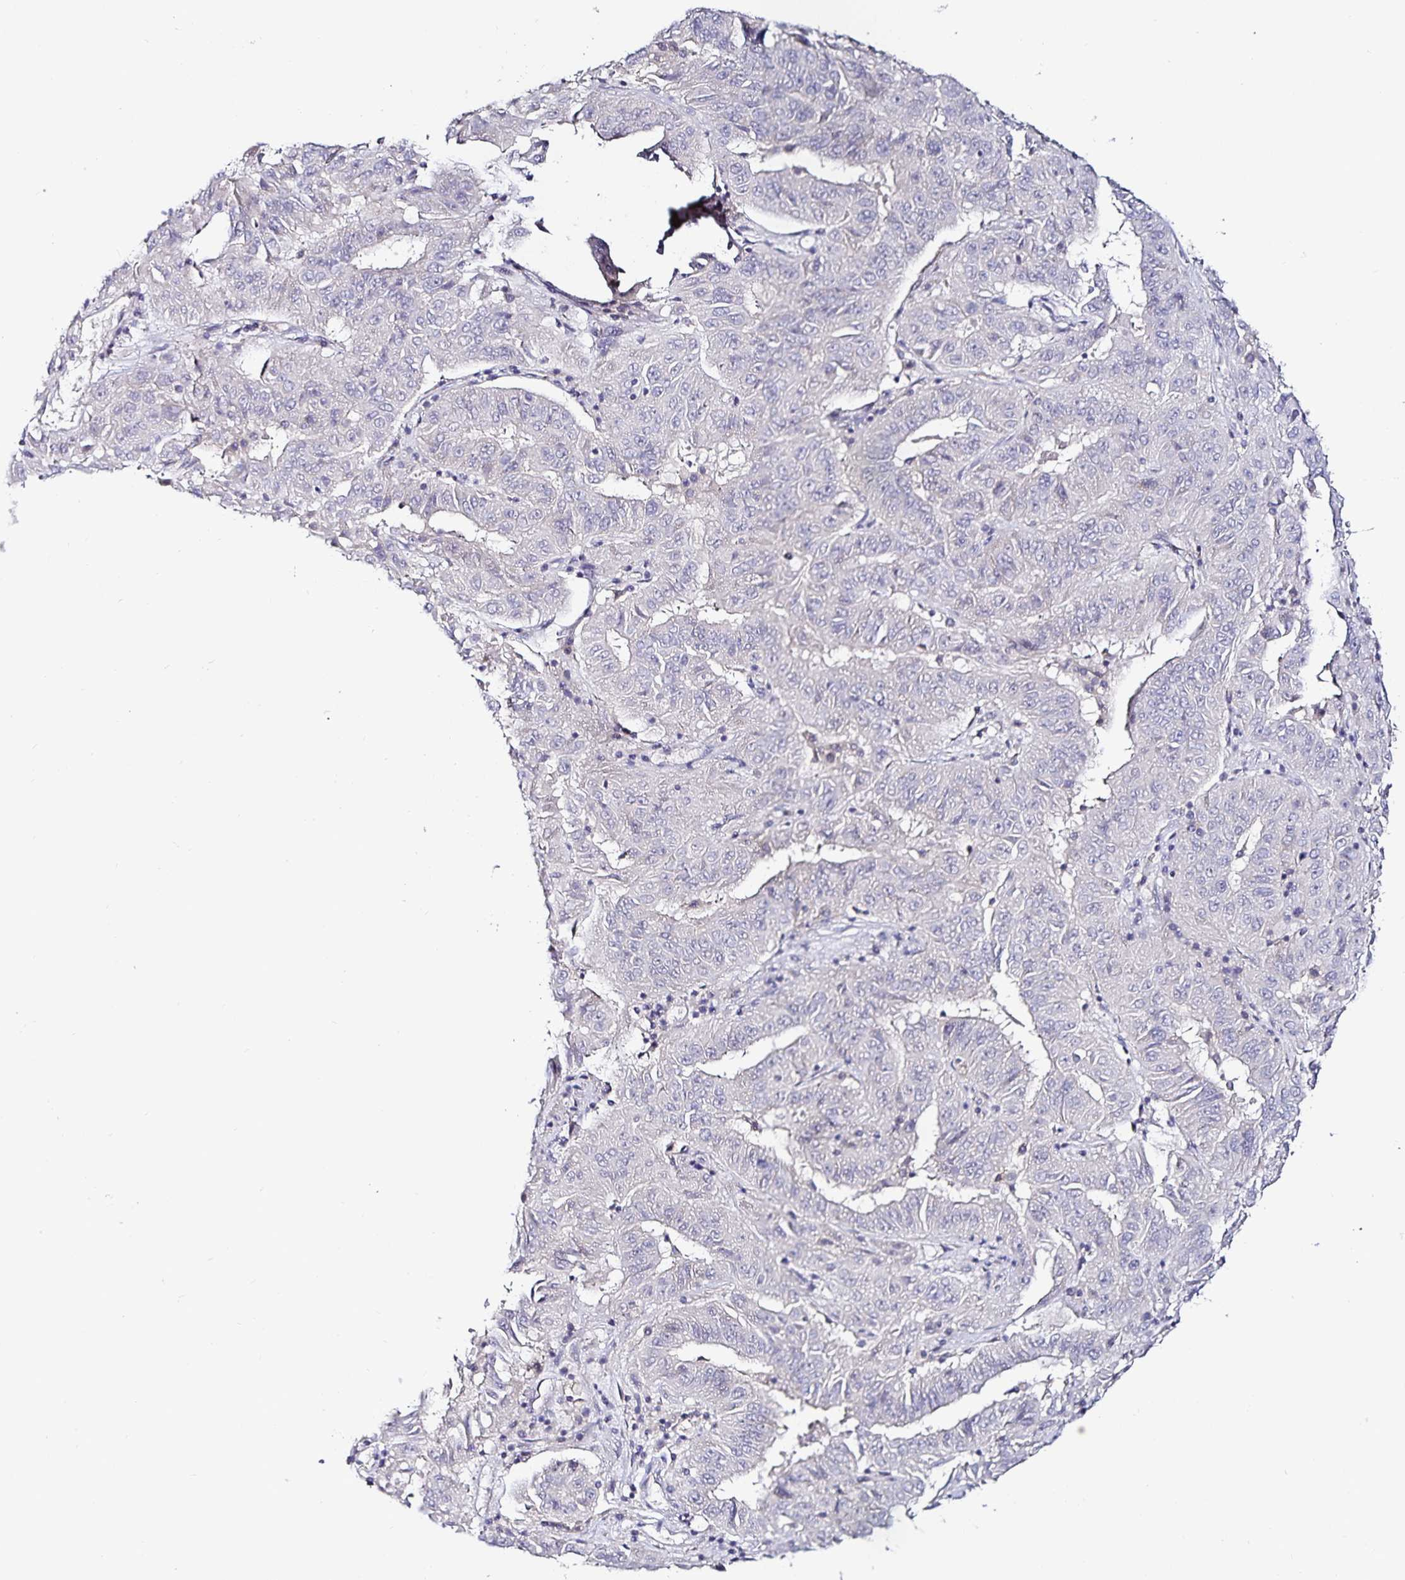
{"staining": {"intensity": "negative", "quantity": "none", "location": "none"}, "tissue": "pancreatic cancer", "cell_type": "Tumor cells", "image_type": "cancer", "snomed": [{"axis": "morphology", "description": "Adenocarcinoma, NOS"}, {"axis": "topography", "description": "Pancreas"}], "caption": "IHC micrograph of neoplastic tissue: pancreatic cancer (adenocarcinoma) stained with DAB (3,3'-diaminobenzidine) shows no significant protein positivity in tumor cells.", "gene": "ACSL5", "patient": {"sex": "male", "age": 63}}